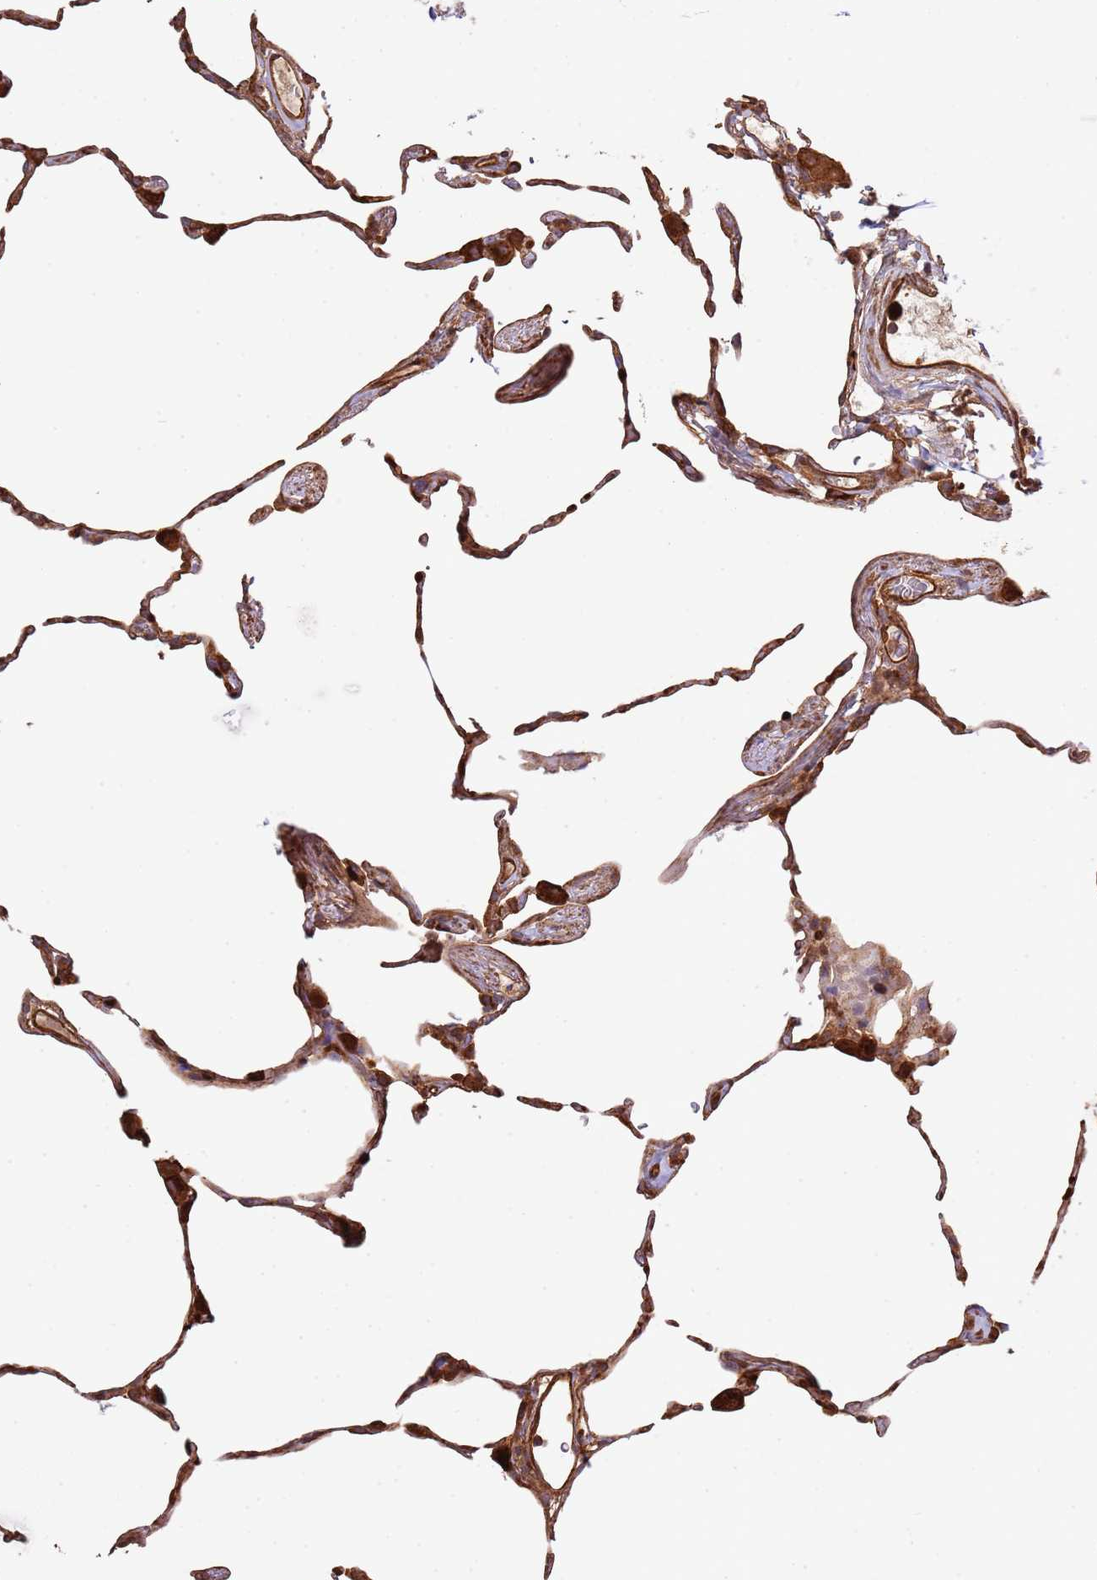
{"staining": {"intensity": "strong", "quantity": "25%-75%", "location": "cytoplasmic/membranous"}, "tissue": "lung", "cell_type": "Alveolar cells", "image_type": "normal", "snomed": [{"axis": "morphology", "description": "Normal tissue, NOS"}, {"axis": "topography", "description": "Lung"}], "caption": "Benign lung displays strong cytoplasmic/membranous positivity in about 25%-75% of alveolar cells.", "gene": "NDUFAF4", "patient": {"sex": "female", "age": 57}}